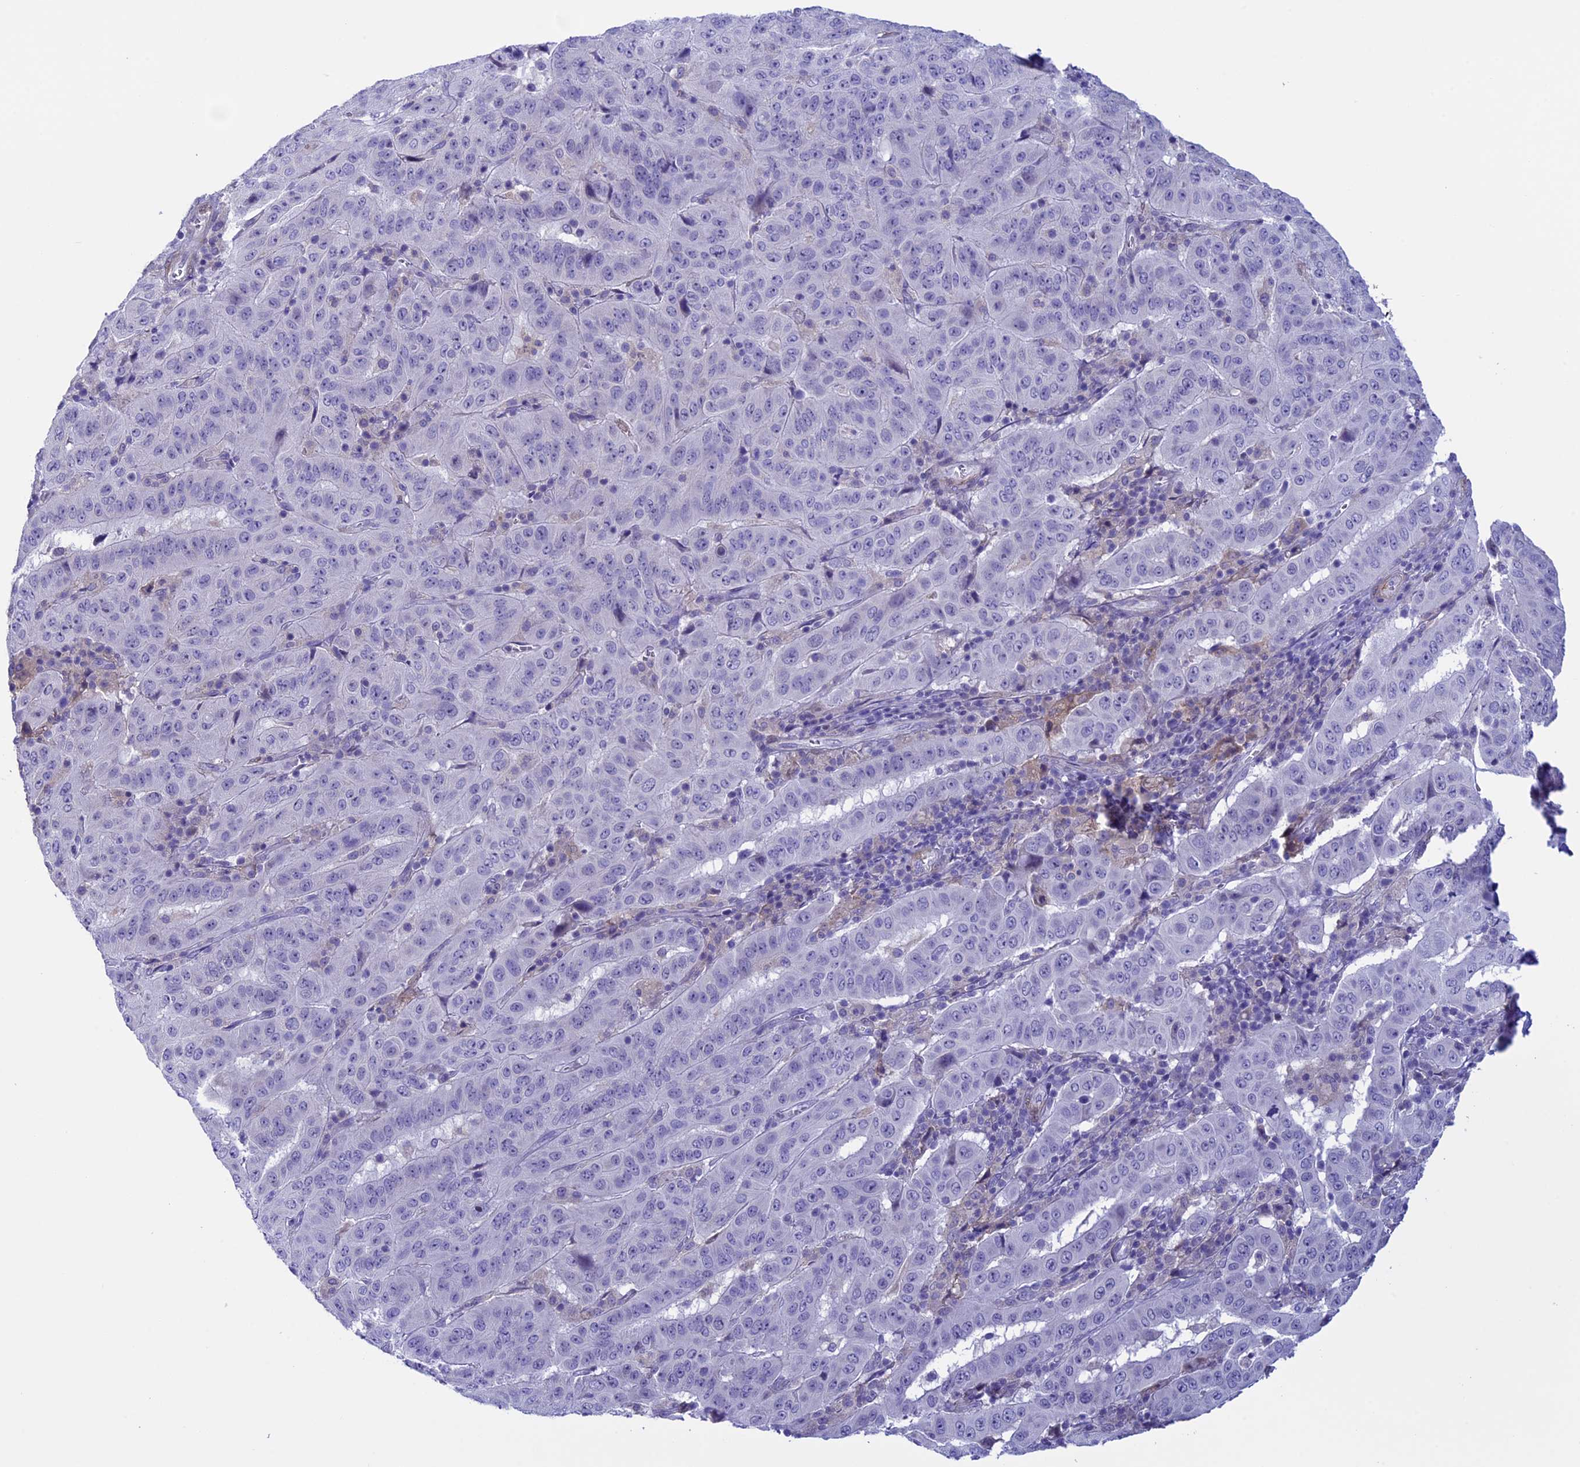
{"staining": {"intensity": "negative", "quantity": "none", "location": "none"}, "tissue": "pancreatic cancer", "cell_type": "Tumor cells", "image_type": "cancer", "snomed": [{"axis": "morphology", "description": "Adenocarcinoma, NOS"}, {"axis": "topography", "description": "Pancreas"}], "caption": "This photomicrograph is of pancreatic cancer stained with IHC to label a protein in brown with the nuclei are counter-stained blue. There is no staining in tumor cells.", "gene": "IGSF6", "patient": {"sex": "male", "age": 63}}